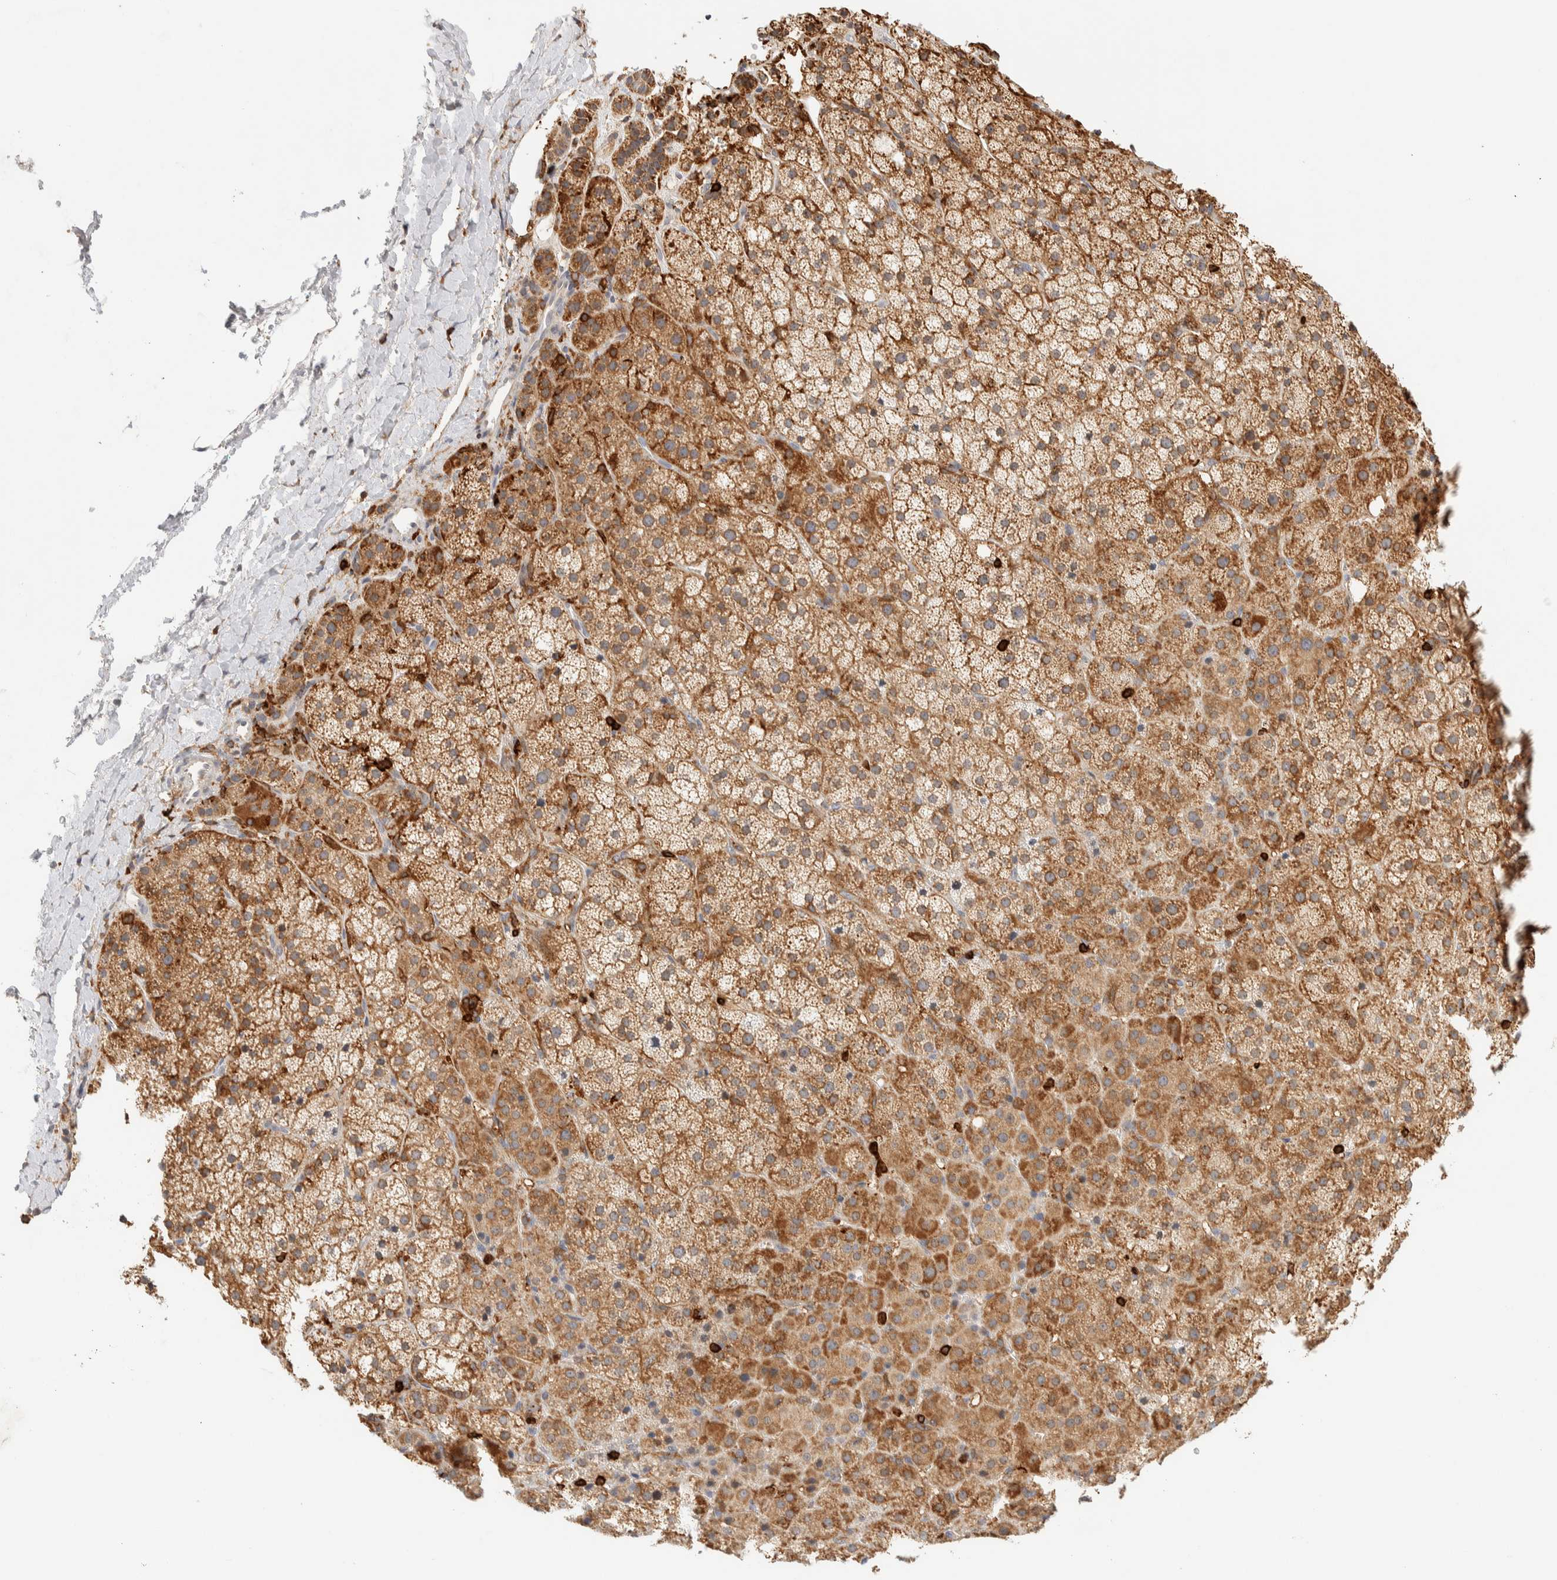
{"staining": {"intensity": "moderate", "quantity": ">75%", "location": "cytoplasmic/membranous"}, "tissue": "adrenal gland", "cell_type": "Glandular cells", "image_type": "normal", "snomed": [{"axis": "morphology", "description": "Normal tissue, NOS"}, {"axis": "topography", "description": "Adrenal gland"}], "caption": "Moderate cytoplasmic/membranous positivity for a protein is seen in approximately >75% of glandular cells of unremarkable adrenal gland using immunohistochemistry (IHC).", "gene": "RUNDC1", "patient": {"sex": "female", "age": 57}}